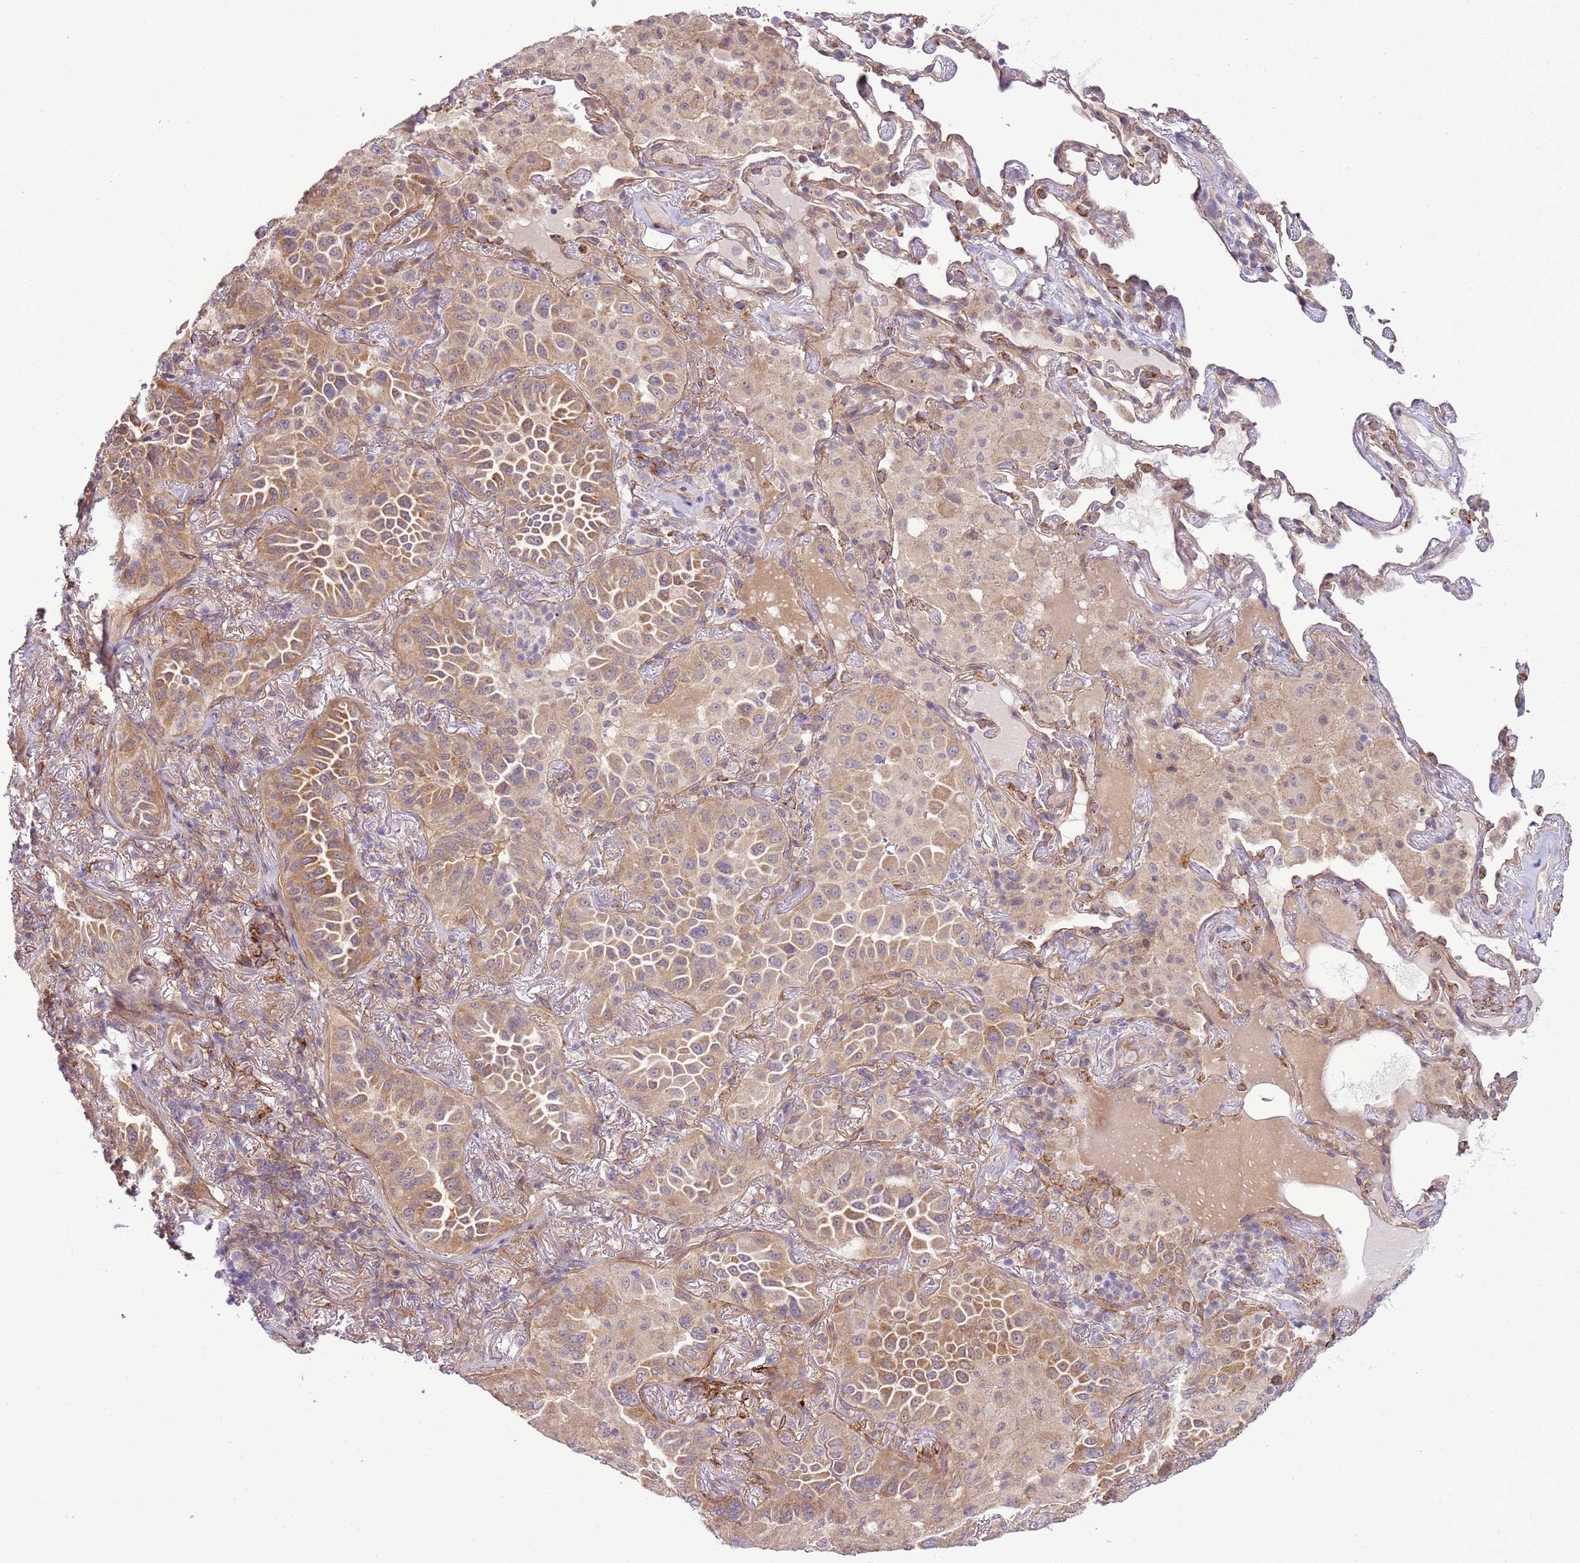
{"staining": {"intensity": "moderate", "quantity": "25%-75%", "location": "cytoplasmic/membranous"}, "tissue": "lung cancer", "cell_type": "Tumor cells", "image_type": "cancer", "snomed": [{"axis": "morphology", "description": "Adenocarcinoma, NOS"}, {"axis": "topography", "description": "Lung"}], "caption": "This image shows lung adenocarcinoma stained with immunohistochemistry (IHC) to label a protein in brown. The cytoplasmic/membranous of tumor cells show moderate positivity for the protein. Nuclei are counter-stained blue.", "gene": "SCARA3", "patient": {"sex": "female", "age": 69}}